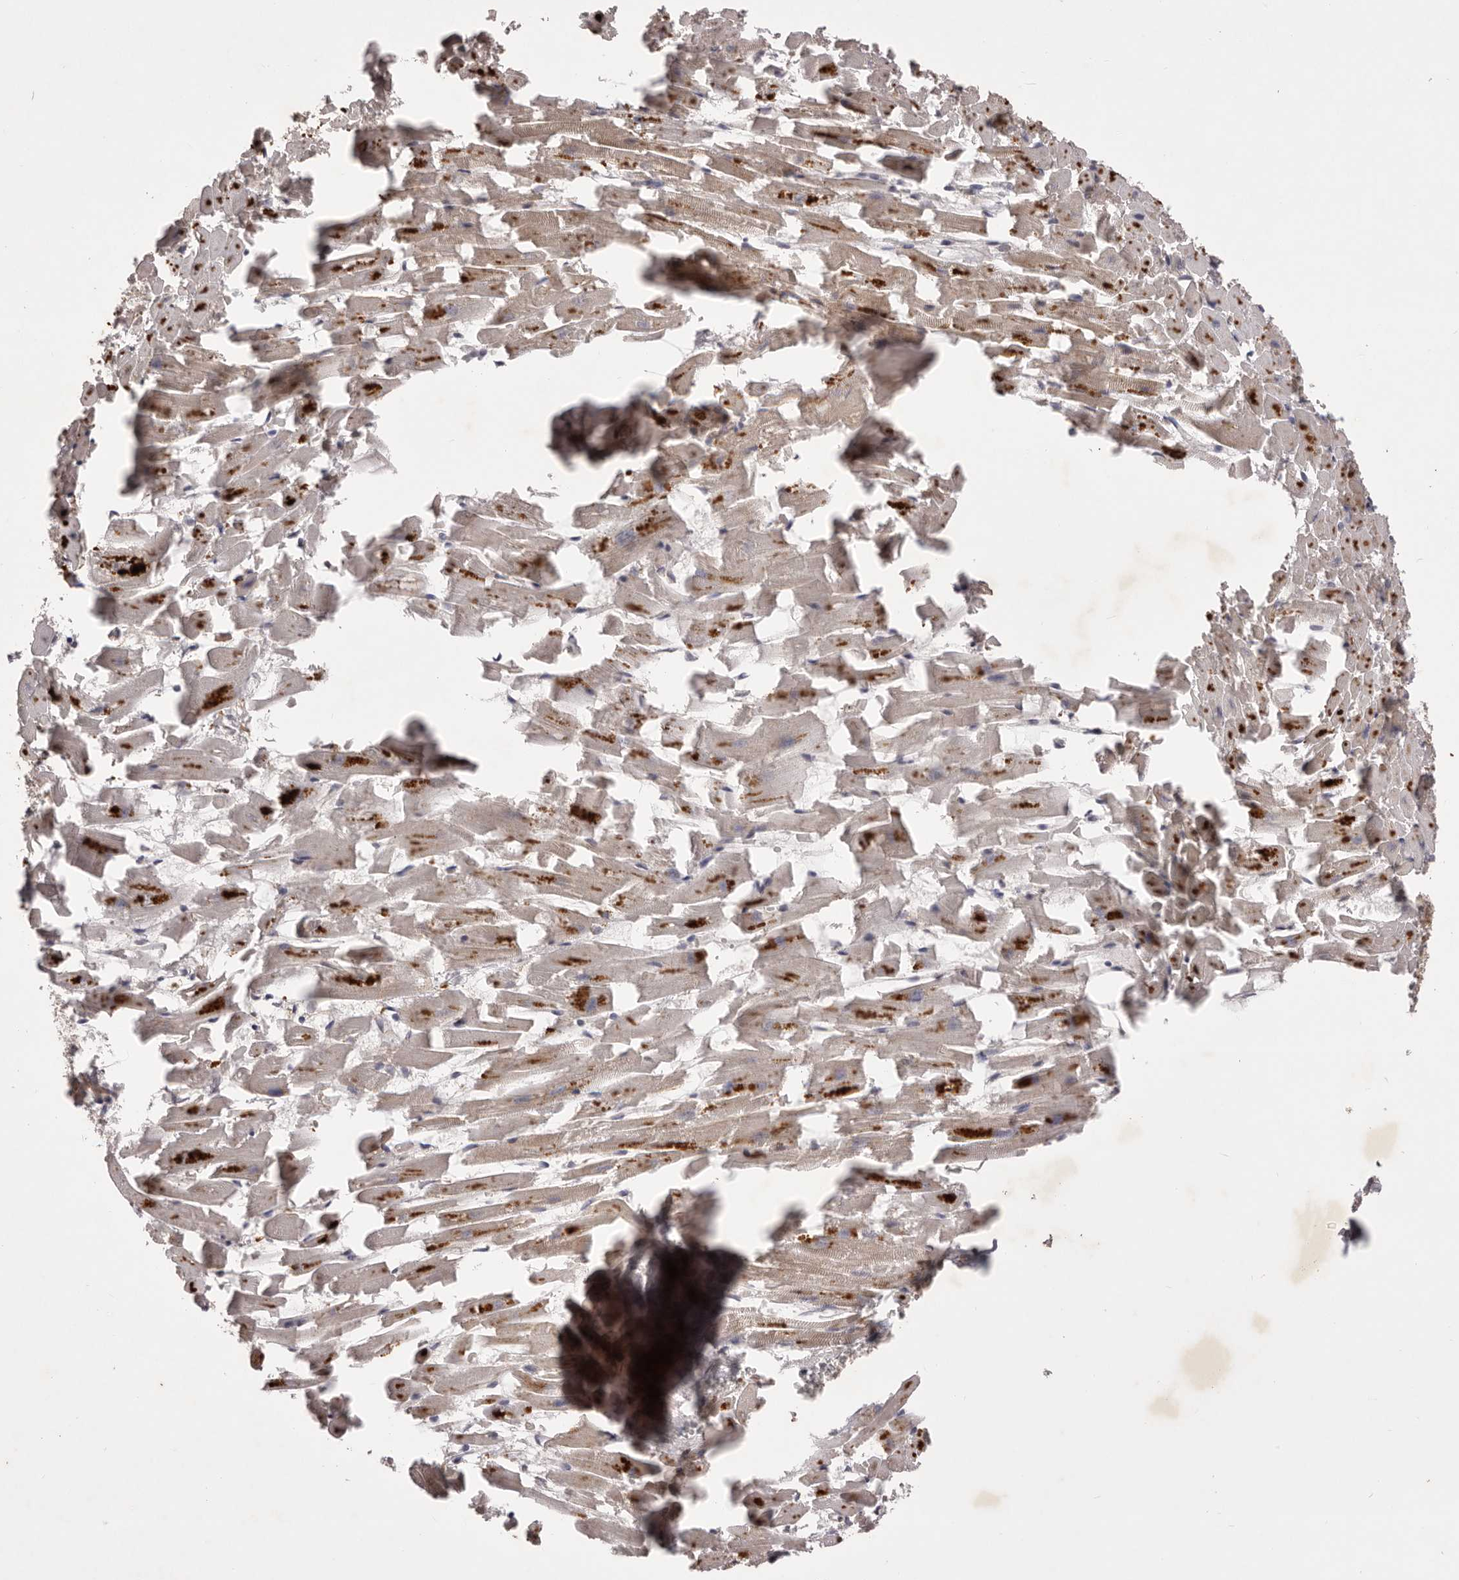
{"staining": {"intensity": "weak", "quantity": ">75%", "location": "cytoplasmic/membranous"}, "tissue": "heart muscle", "cell_type": "Cardiomyocytes", "image_type": "normal", "snomed": [{"axis": "morphology", "description": "Normal tissue, NOS"}, {"axis": "topography", "description": "Heart"}], "caption": "About >75% of cardiomyocytes in normal heart muscle display weak cytoplasmic/membranous protein staining as visualized by brown immunohistochemical staining.", "gene": "PNRC1", "patient": {"sex": "female", "age": 64}}